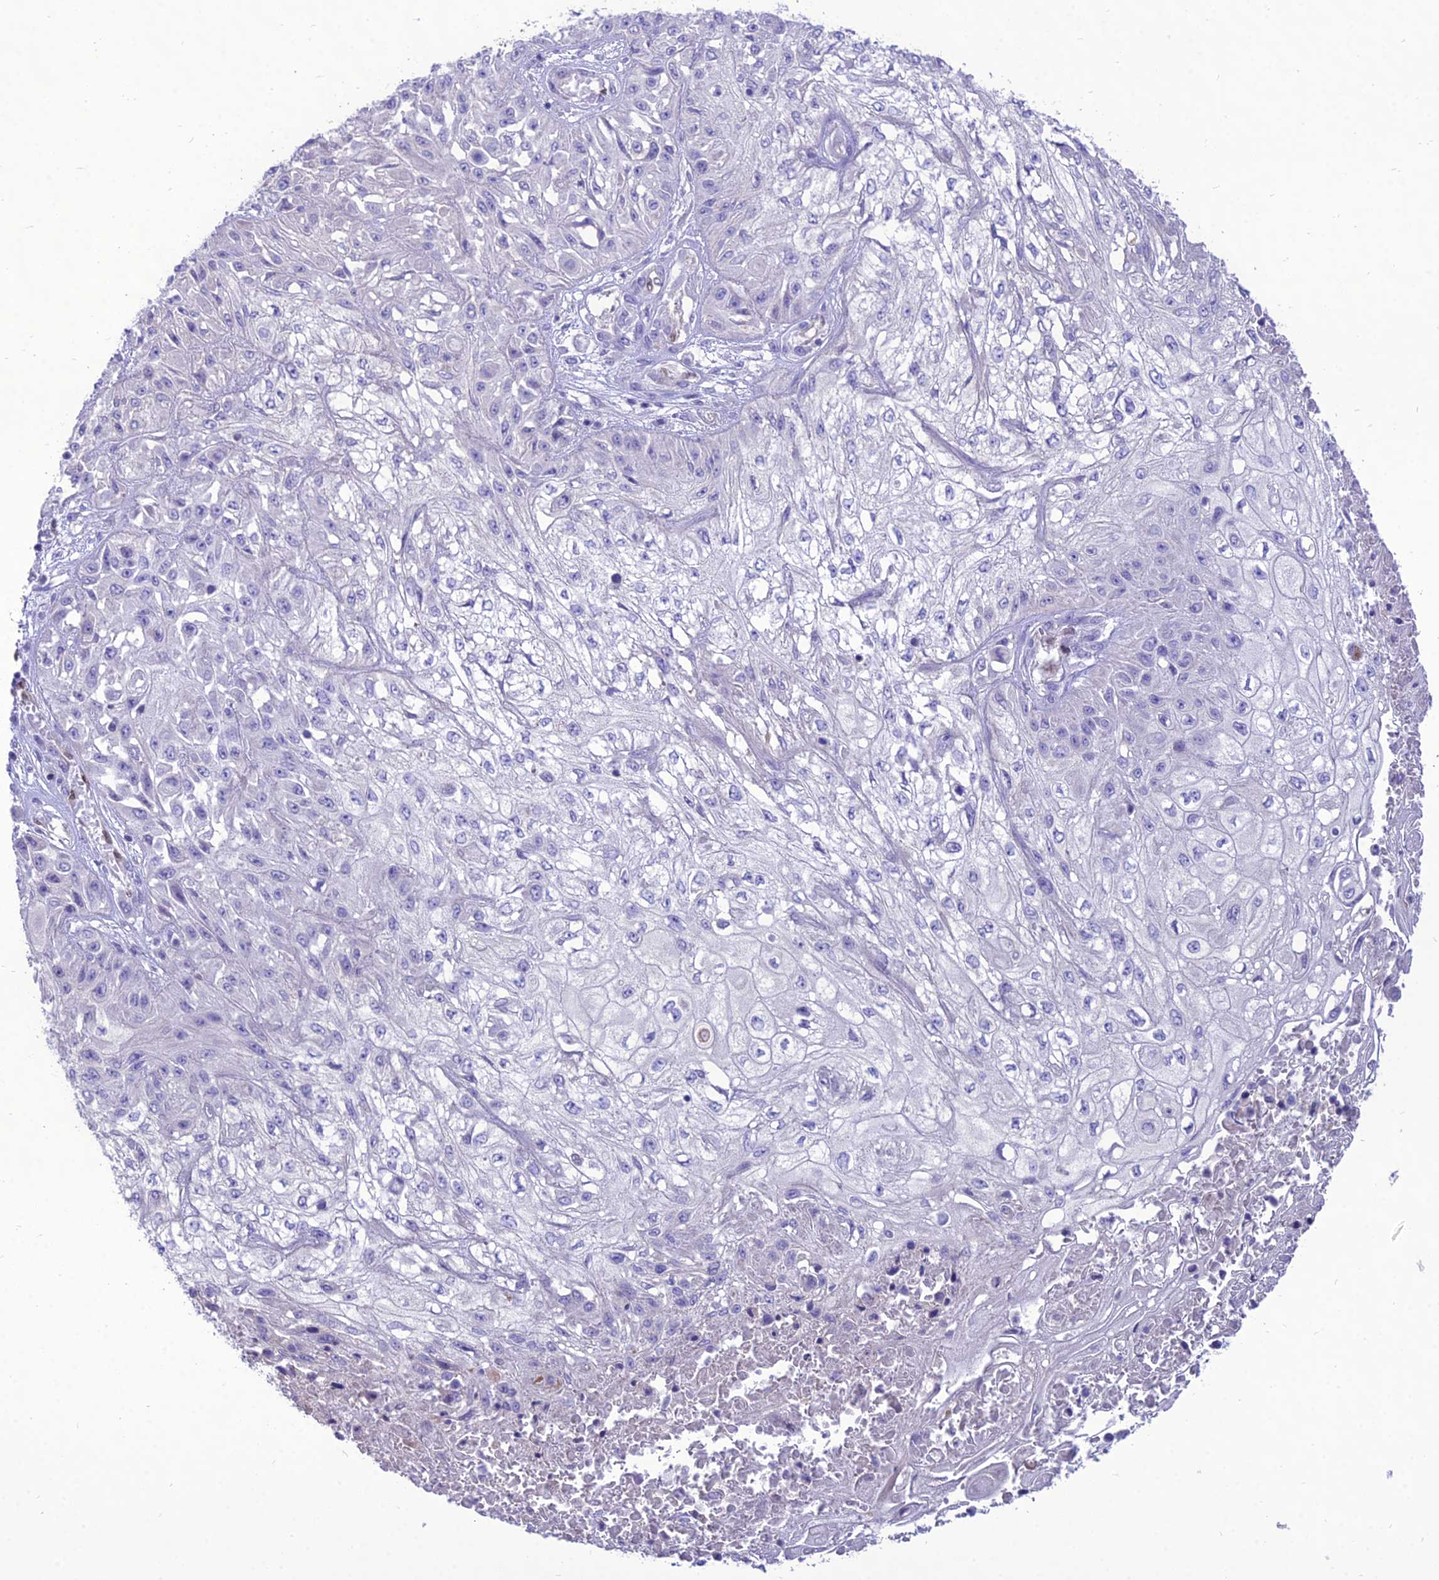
{"staining": {"intensity": "negative", "quantity": "none", "location": "none"}, "tissue": "skin cancer", "cell_type": "Tumor cells", "image_type": "cancer", "snomed": [{"axis": "morphology", "description": "Squamous cell carcinoma, NOS"}, {"axis": "morphology", "description": "Squamous cell carcinoma, metastatic, NOS"}, {"axis": "topography", "description": "Skin"}, {"axis": "topography", "description": "Lymph node"}], "caption": "Immunohistochemistry (IHC) photomicrograph of human metastatic squamous cell carcinoma (skin) stained for a protein (brown), which shows no staining in tumor cells. (Brightfield microscopy of DAB (3,3'-diaminobenzidine) immunohistochemistry (IHC) at high magnification).", "gene": "NOVA2", "patient": {"sex": "male", "age": 75}}